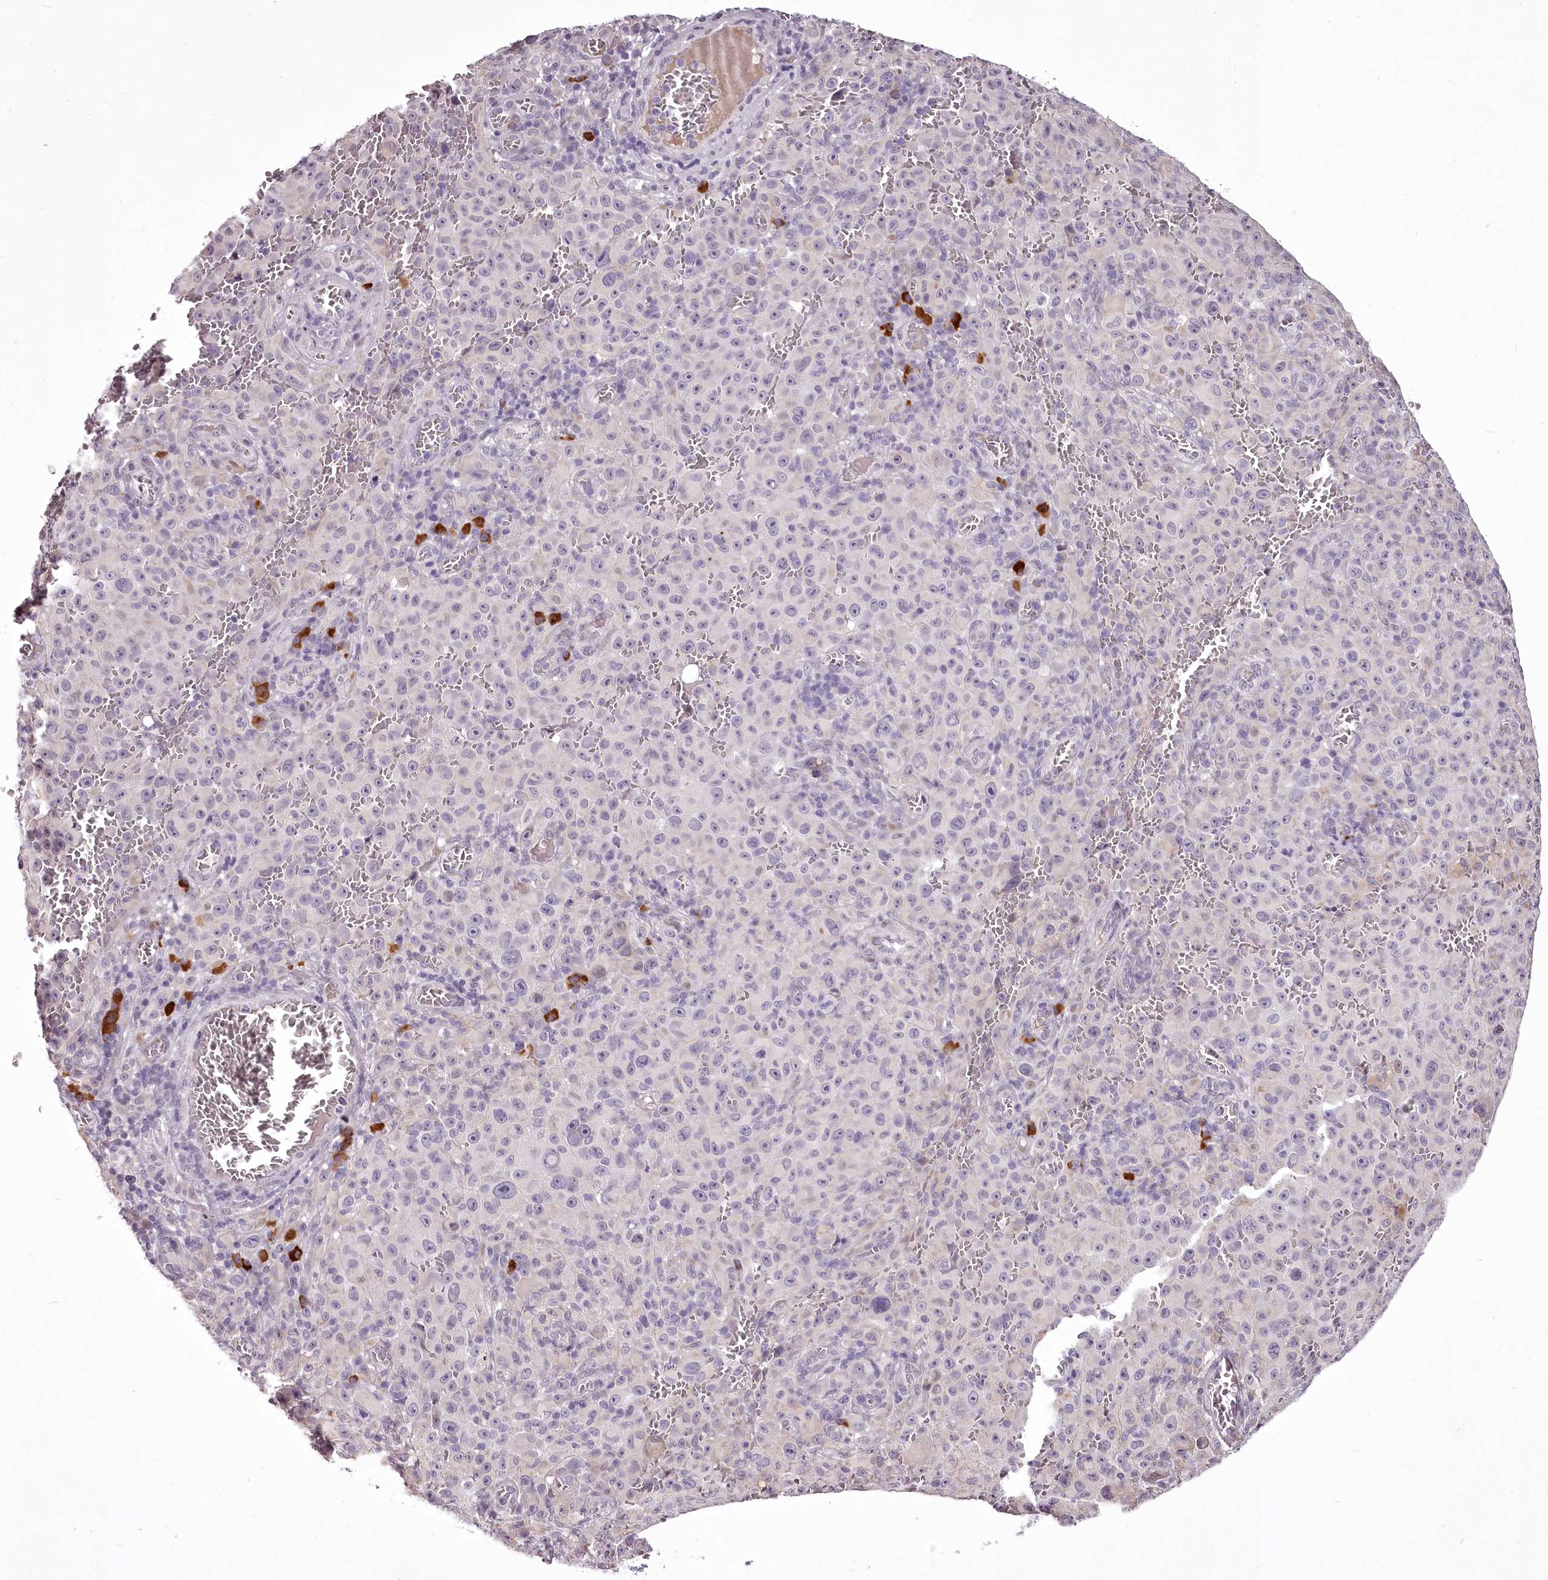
{"staining": {"intensity": "negative", "quantity": "none", "location": "none"}, "tissue": "melanoma", "cell_type": "Tumor cells", "image_type": "cancer", "snomed": [{"axis": "morphology", "description": "Malignant melanoma, NOS"}, {"axis": "topography", "description": "Skin"}], "caption": "DAB (3,3'-diaminobenzidine) immunohistochemical staining of malignant melanoma shows no significant positivity in tumor cells.", "gene": "C1orf56", "patient": {"sex": "female", "age": 82}}